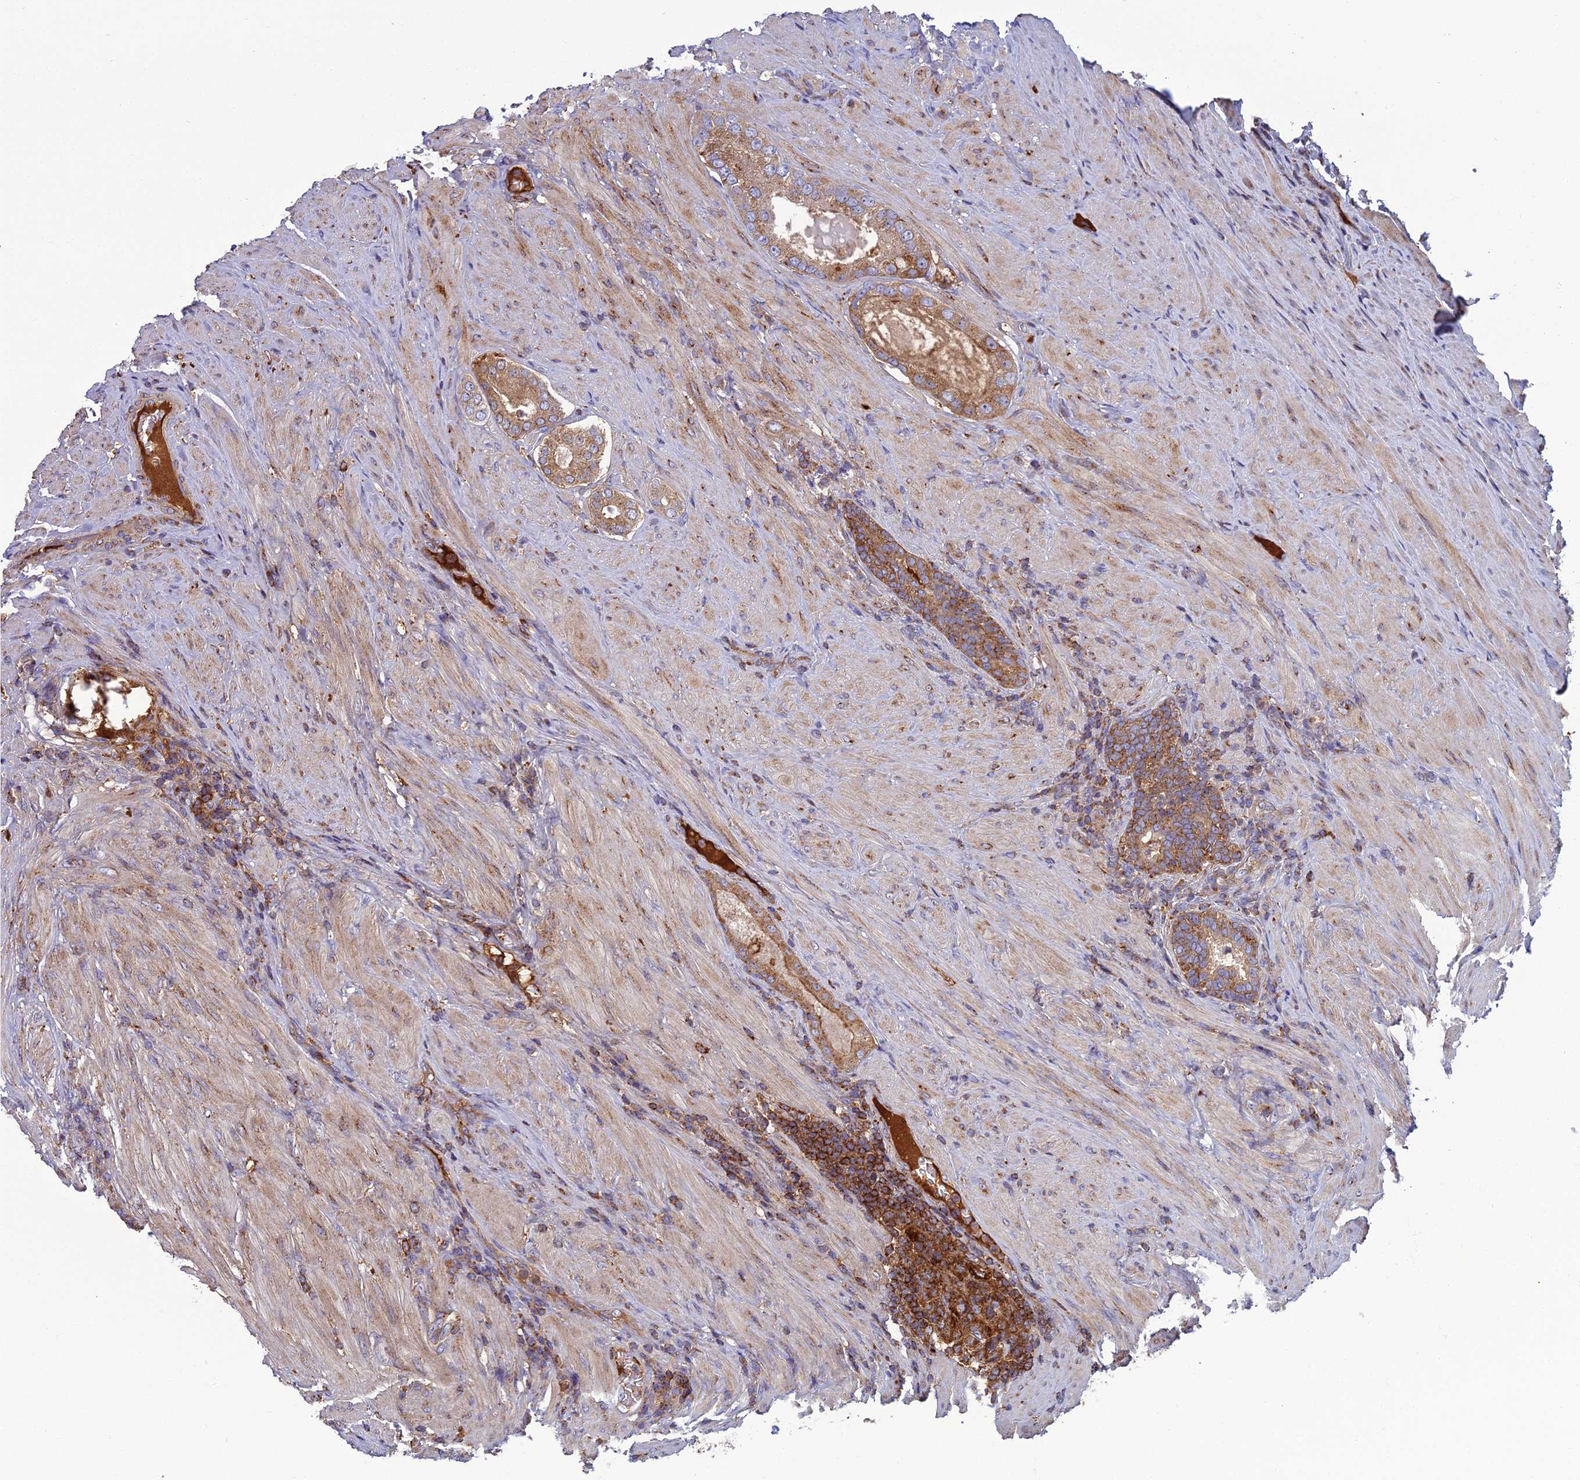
{"staining": {"intensity": "moderate", "quantity": ">75%", "location": "cytoplasmic/membranous"}, "tissue": "prostate cancer", "cell_type": "Tumor cells", "image_type": "cancer", "snomed": [{"axis": "morphology", "description": "Adenocarcinoma, Low grade"}, {"axis": "topography", "description": "Prostate"}], "caption": "This image reveals prostate cancer stained with immunohistochemistry (IHC) to label a protein in brown. The cytoplasmic/membranous of tumor cells show moderate positivity for the protein. Nuclei are counter-stained blue.", "gene": "LNPEP", "patient": {"sex": "male", "age": 68}}